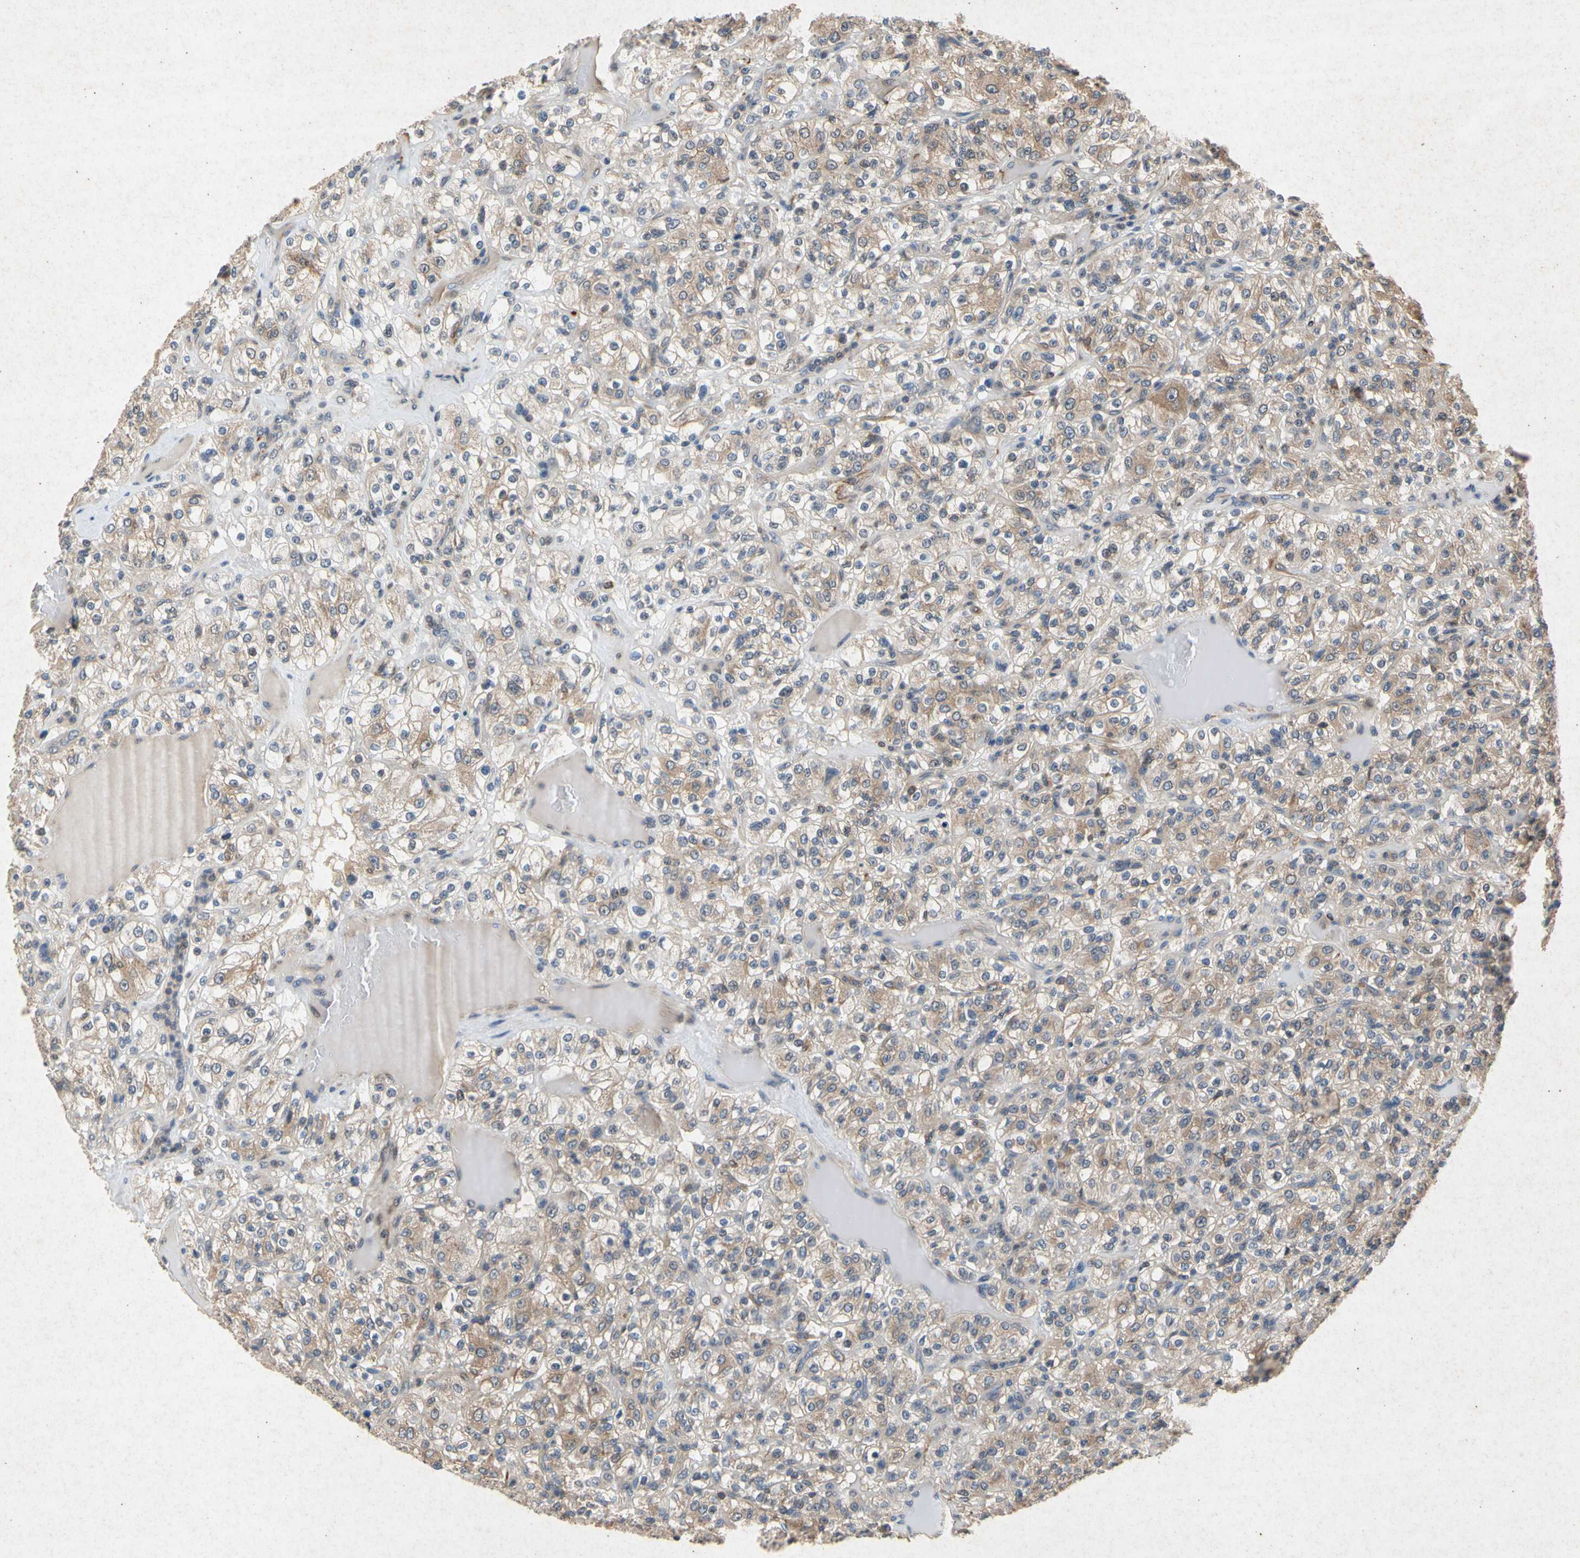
{"staining": {"intensity": "weak", "quantity": ">75%", "location": "cytoplasmic/membranous"}, "tissue": "renal cancer", "cell_type": "Tumor cells", "image_type": "cancer", "snomed": [{"axis": "morphology", "description": "Normal tissue, NOS"}, {"axis": "morphology", "description": "Adenocarcinoma, NOS"}, {"axis": "topography", "description": "Kidney"}], "caption": "Tumor cells show low levels of weak cytoplasmic/membranous expression in approximately >75% of cells in human renal cancer (adenocarcinoma).", "gene": "RPS6KA1", "patient": {"sex": "female", "age": 72}}